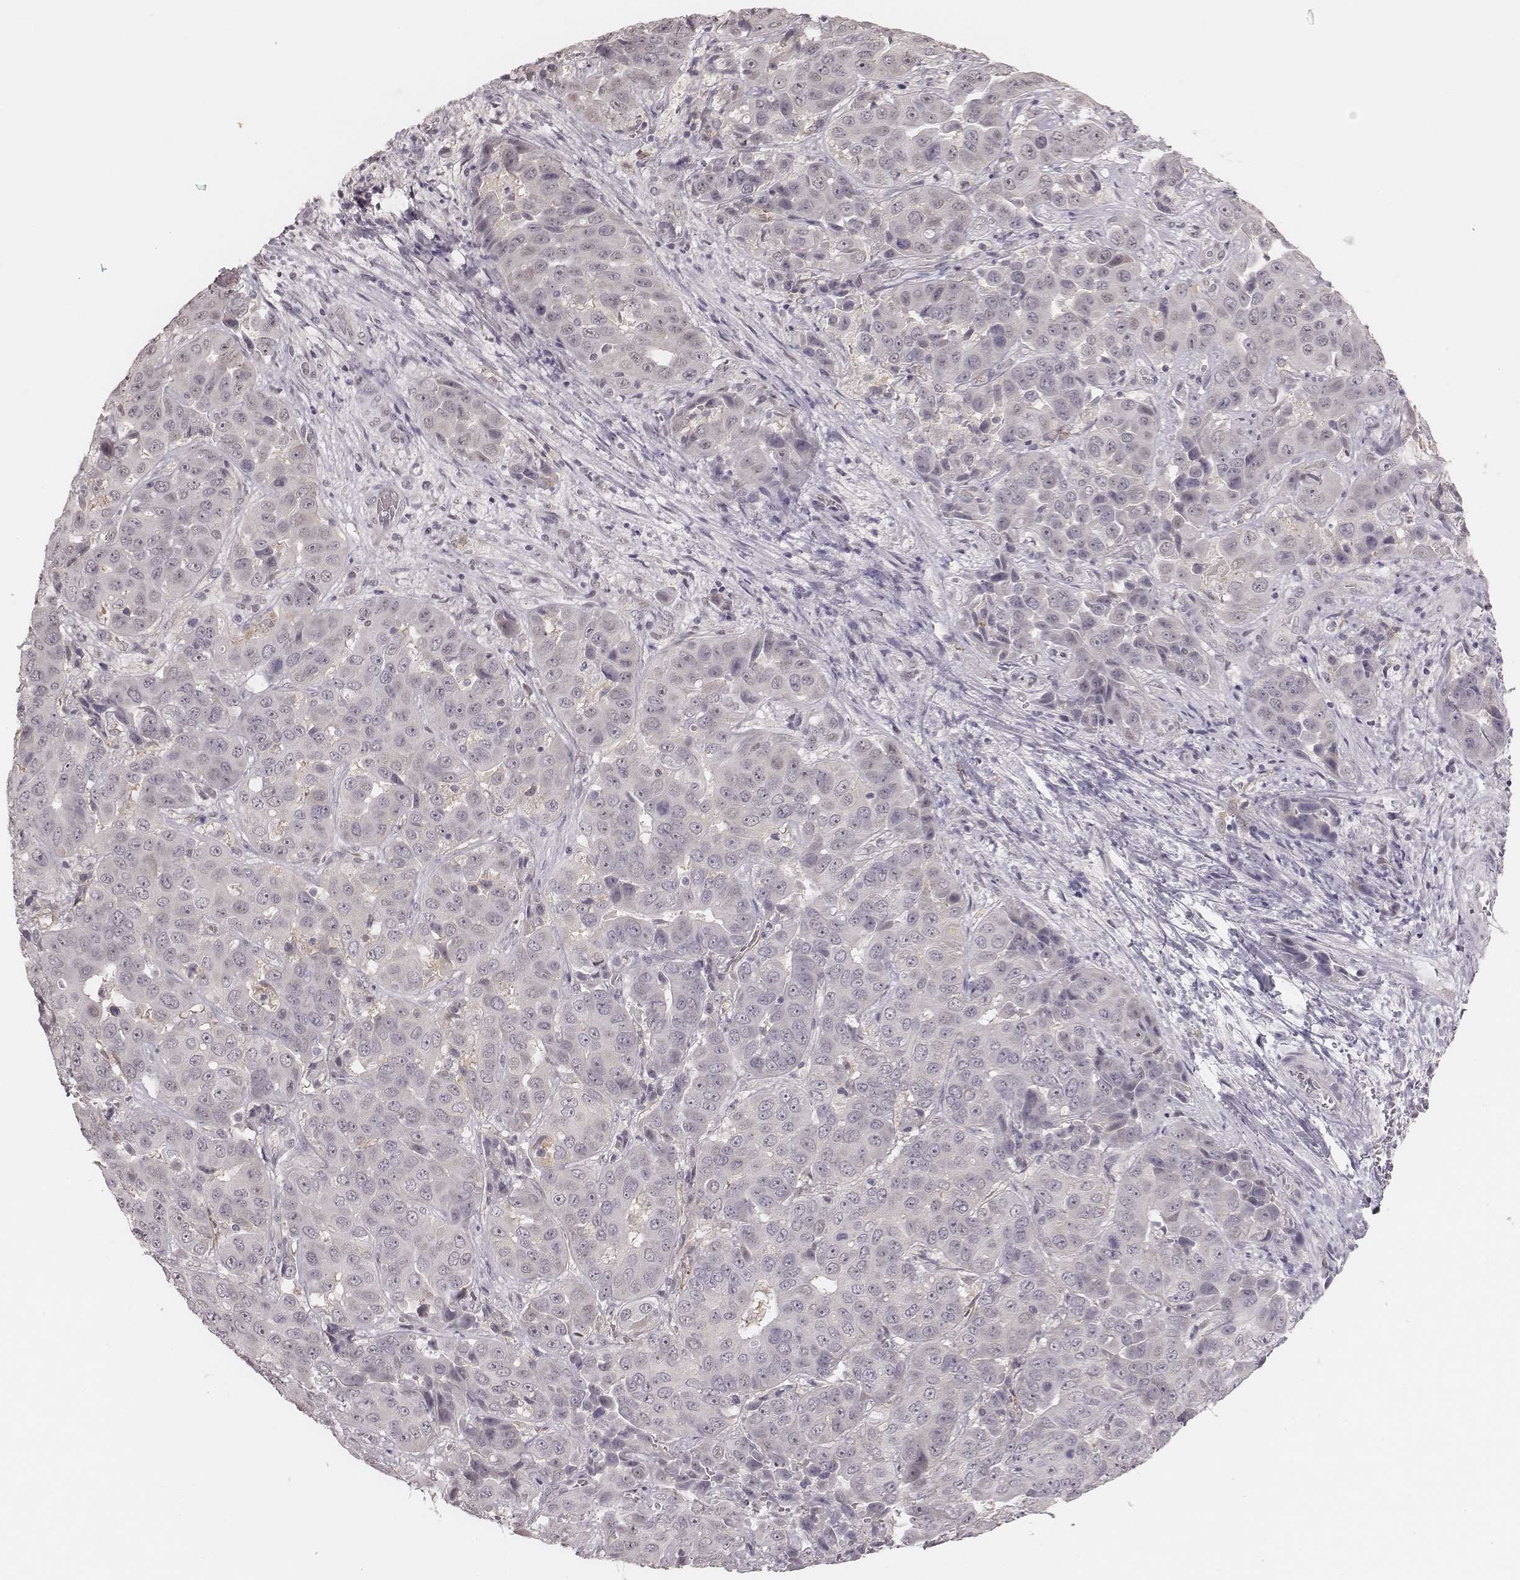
{"staining": {"intensity": "negative", "quantity": "none", "location": "none"}, "tissue": "liver cancer", "cell_type": "Tumor cells", "image_type": "cancer", "snomed": [{"axis": "morphology", "description": "Cholangiocarcinoma"}, {"axis": "topography", "description": "Liver"}], "caption": "The photomicrograph exhibits no staining of tumor cells in cholangiocarcinoma (liver).", "gene": "RPGRIP1", "patient": {"sex": "female", "age": 52}}